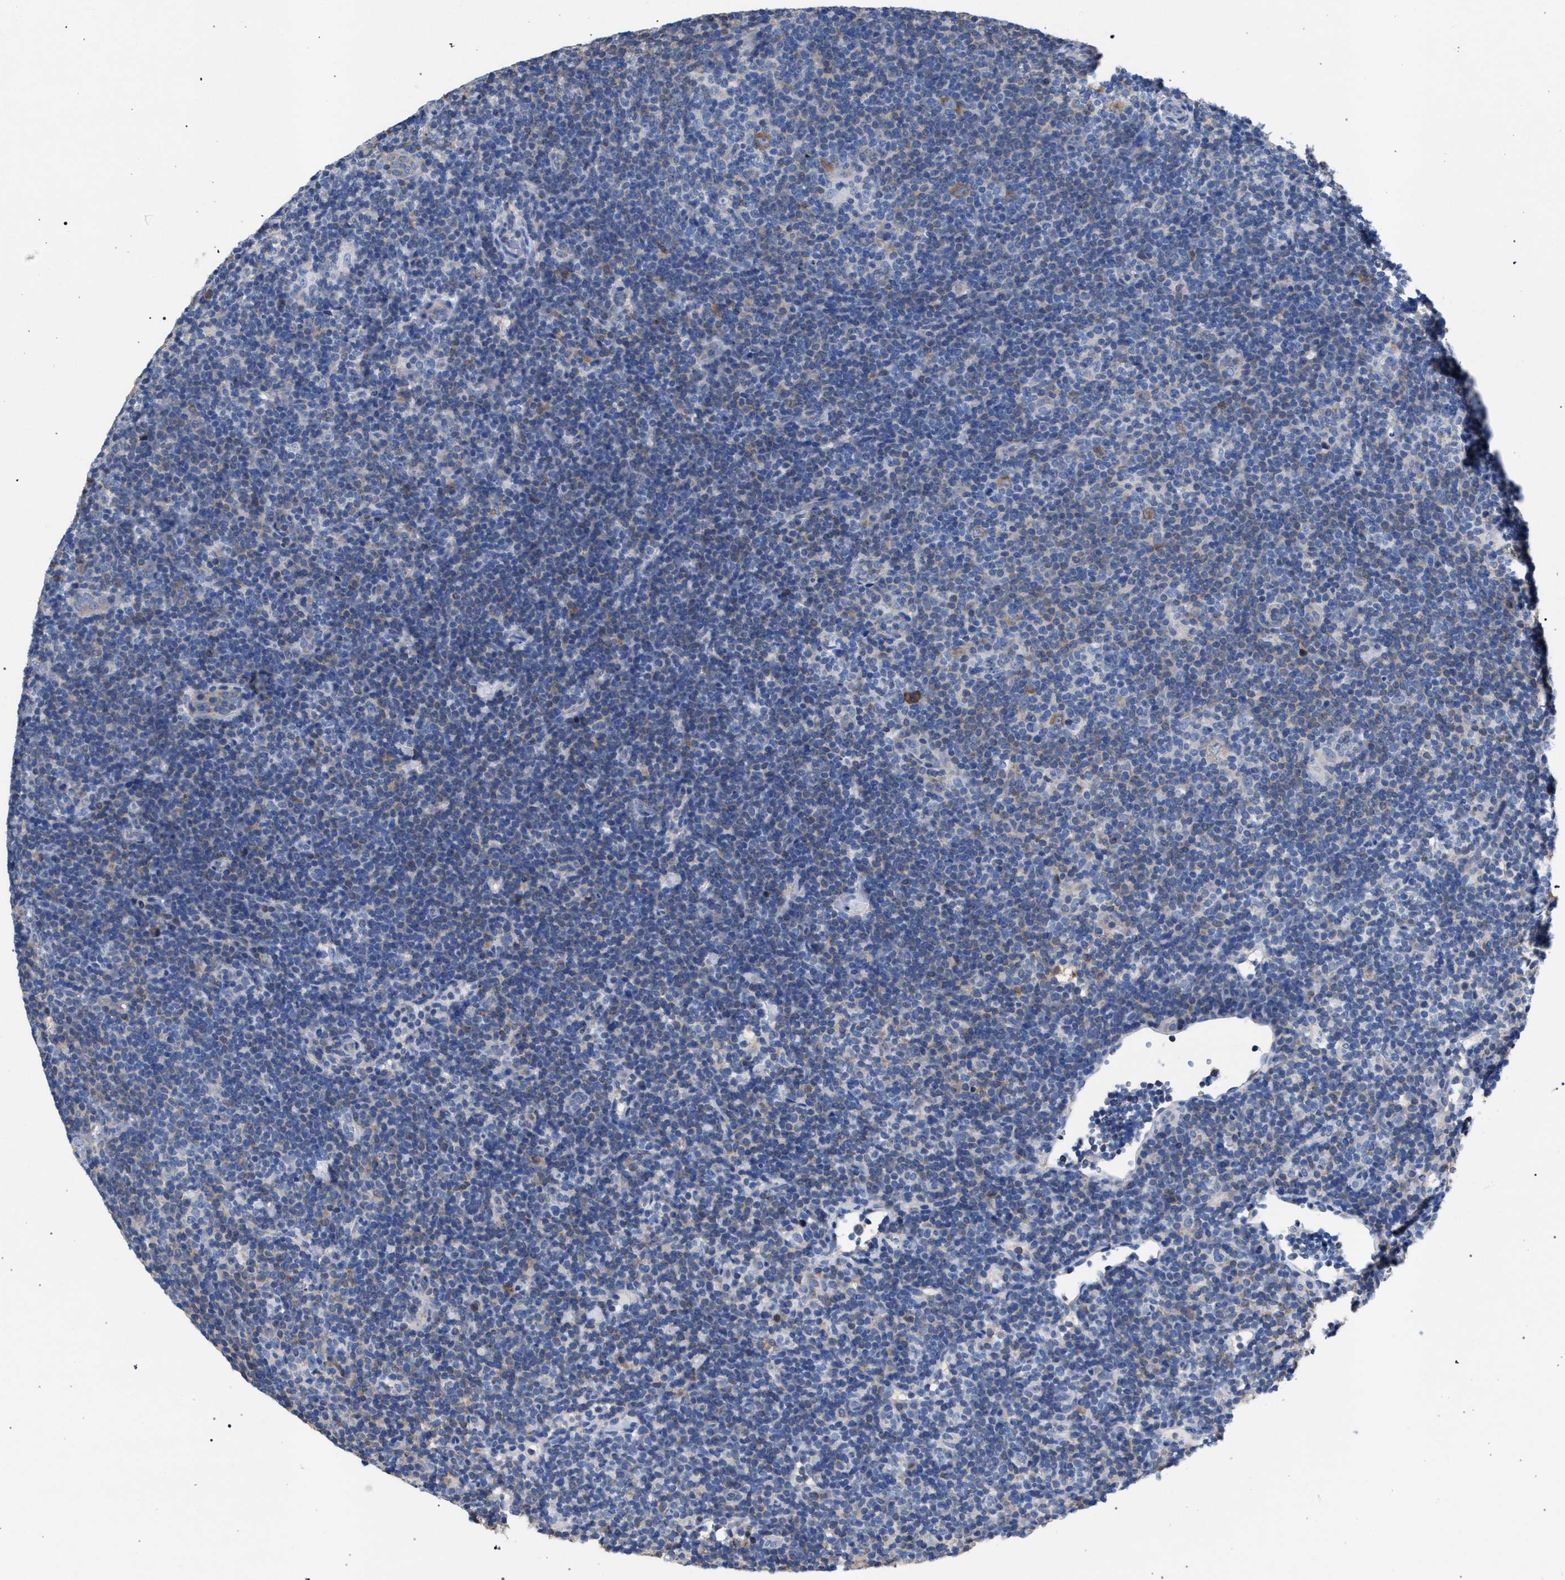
{"staining": {"intensity": "negative", "quantity": "none", "location": "none"}, "tissue": "lymphoma", "cell_type": "Tumor cells", "image_type": "cancer", "snomed": [{"axis": "morphology", "description": "Hodgkin's disease, NOS"}, {"axis": "topography", "description": "Lymph node"}], "caption": "This is an immunohistochemistry (IHC) histopathology image of human Hodgkin's disease. There is no positivity in tumor cells.", "gene": "CRYZ", "patient": {"sex": "female", "age": 57}}